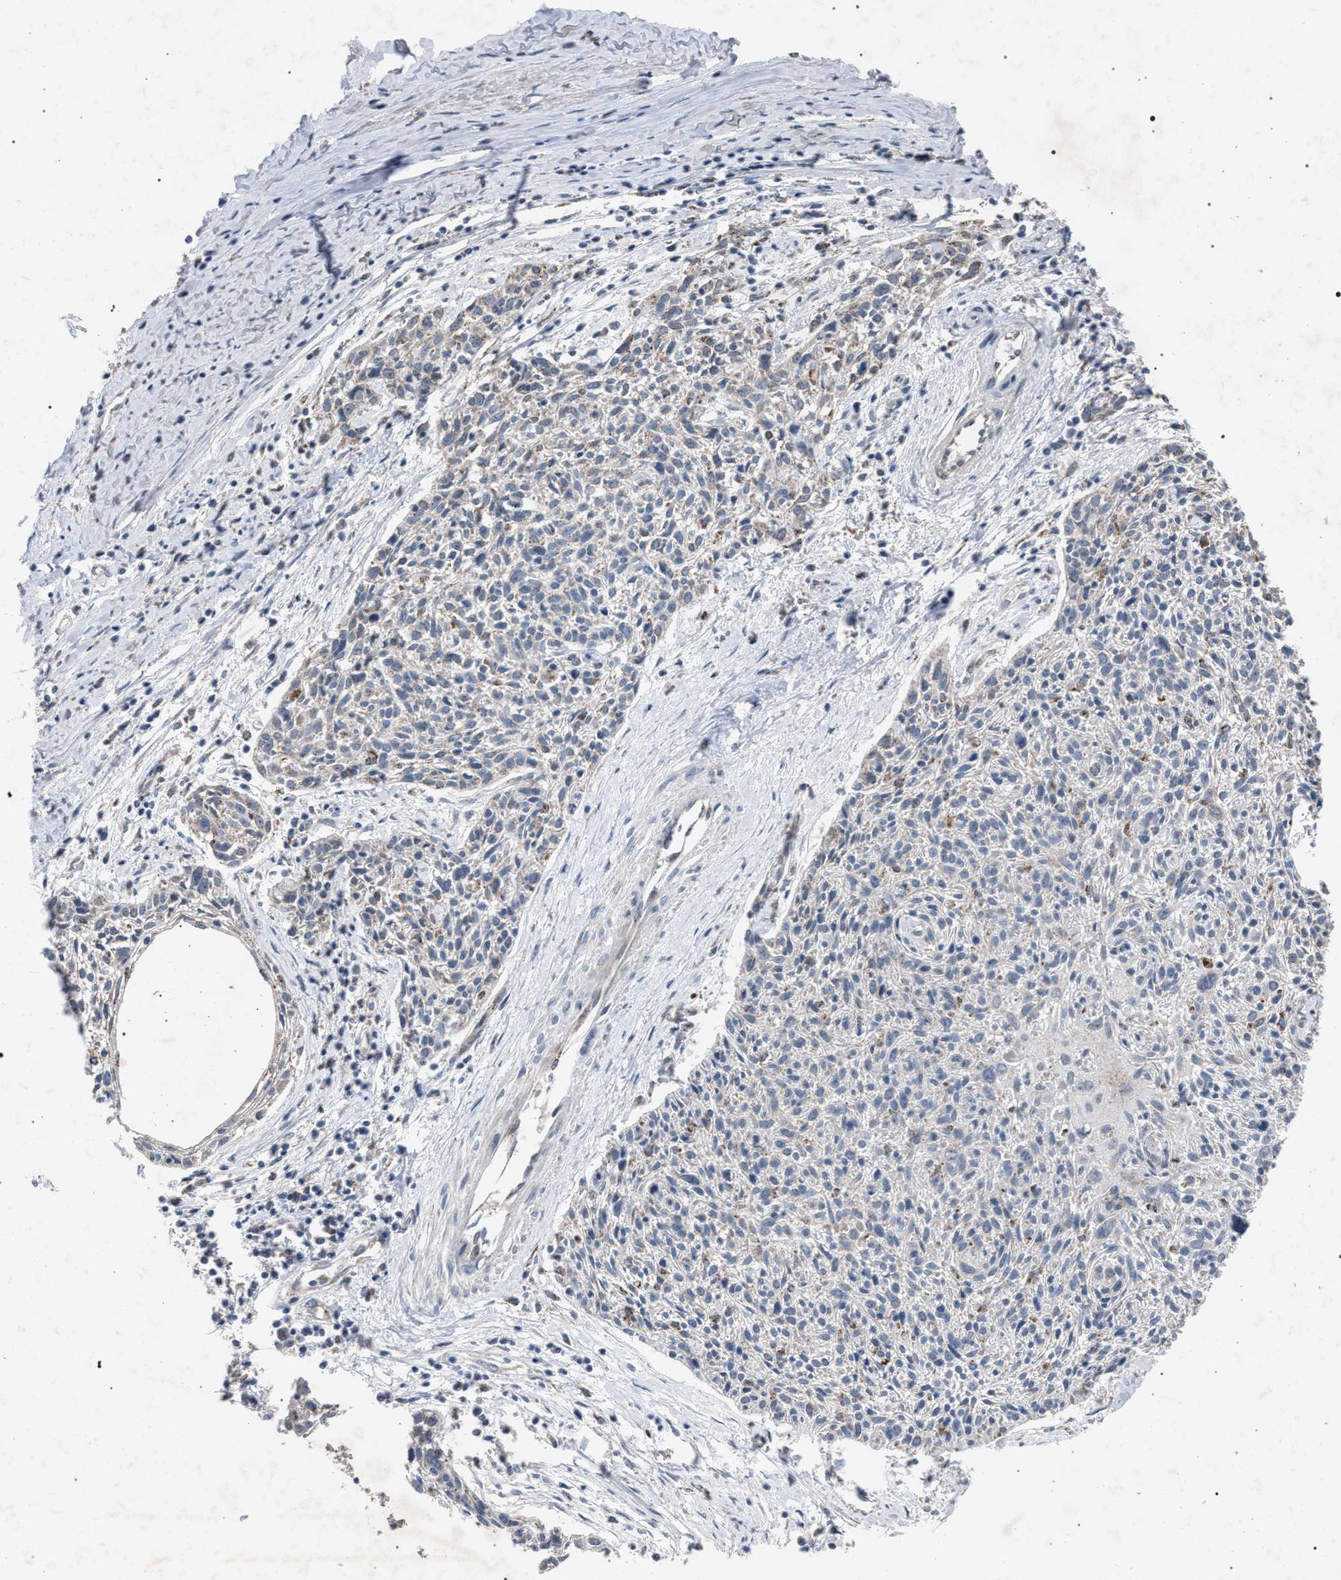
{"staining": {"intensity": "negative", "quantity": "none", "location": "none"}, "tissue": "cervical cancer", "cell_type": "Tumor cells", "image_type": "cancer", "snomed": [{"axis": "morphology", "description": "Squamous cell carcinoma, NOS"}, {"axis": "topography", "description": "Cervix"}], "caption": "Cervical squamous cell carcinoma was stained to show a protein in brown. There is no significant expression in tumor cells. (Immunohistochemistry (ihc), brightfield microscopy, high magnification).", "gene": "HSD17B4", "patient": {"sex": "female", "age": 51}}